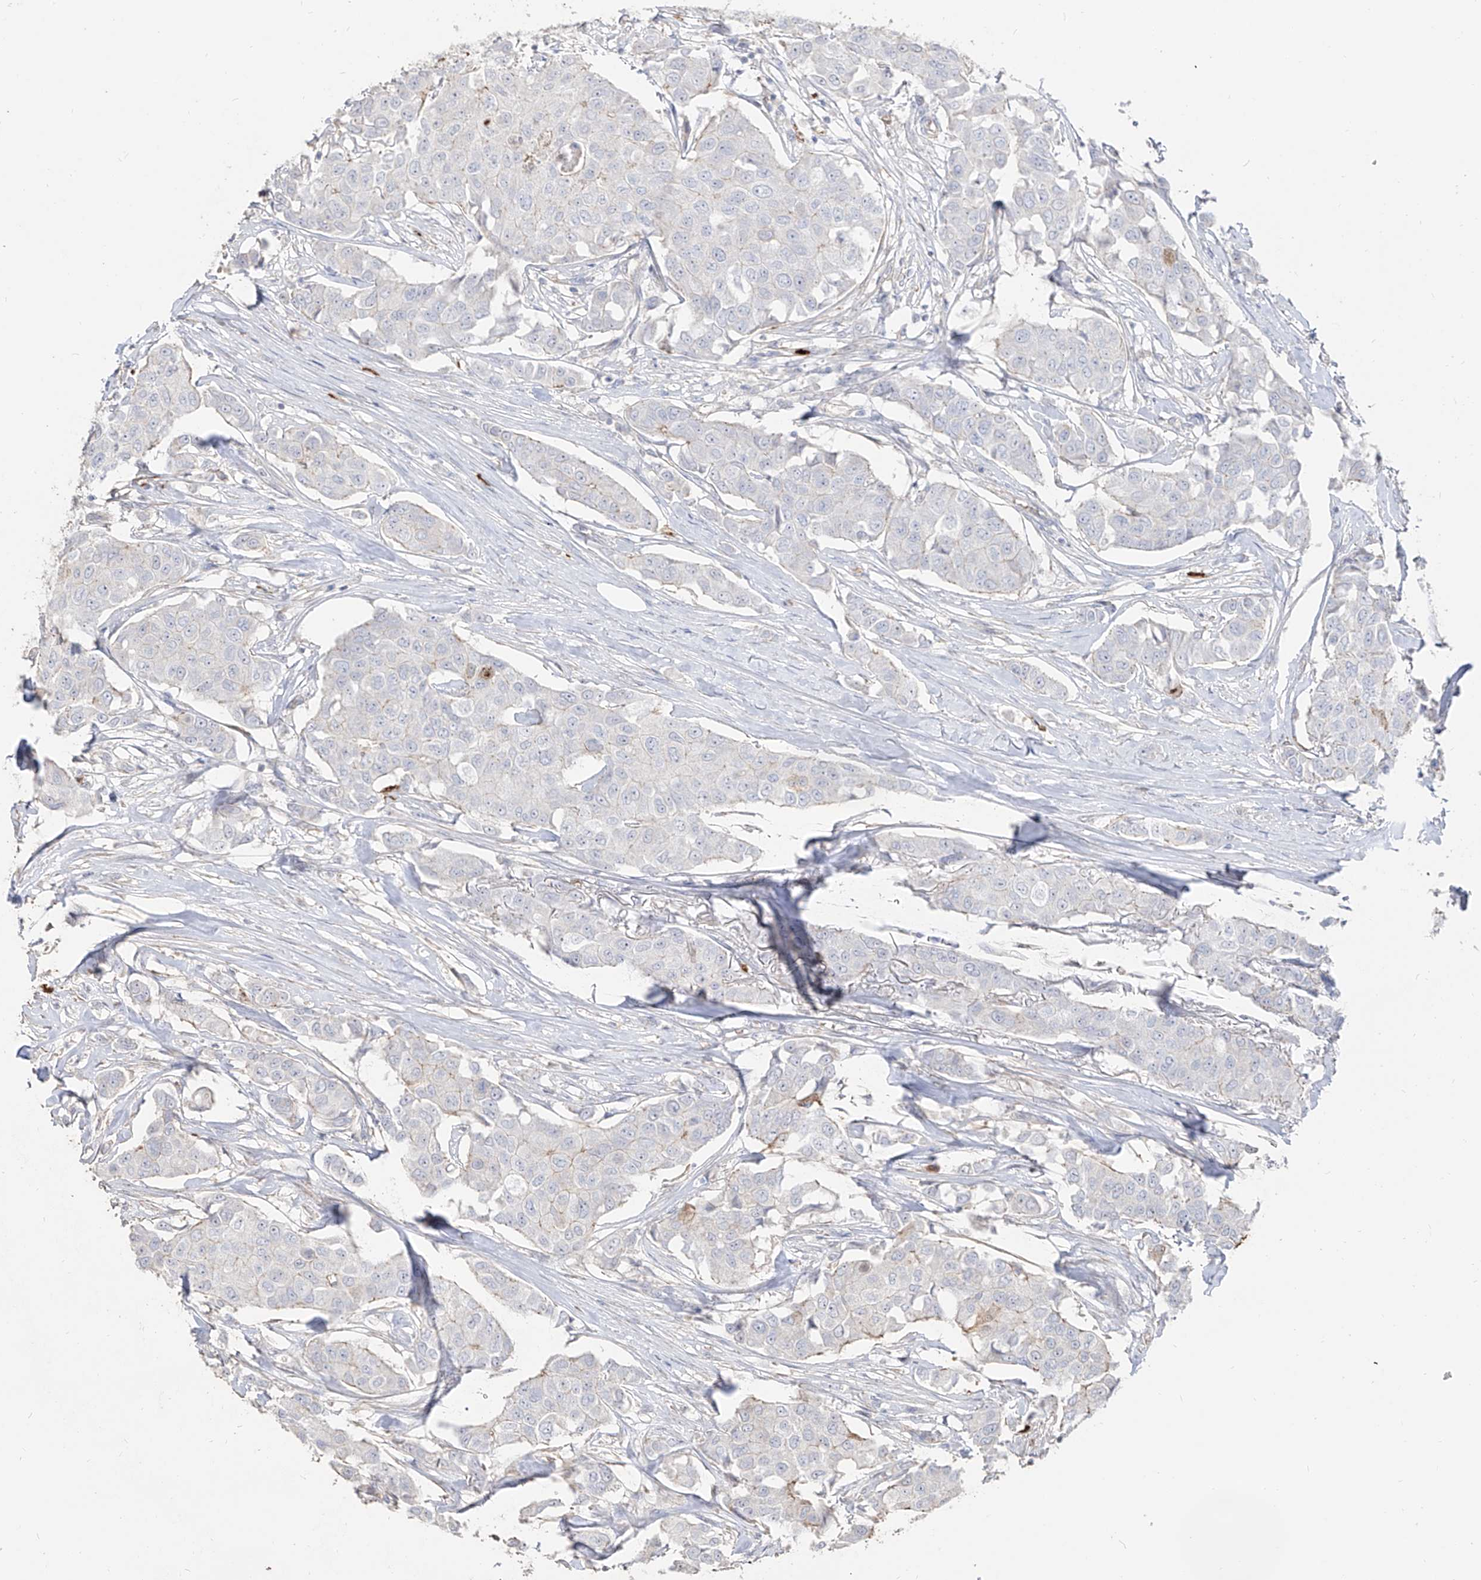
{"staining": {"intensity": "weak", "quantity": "<25%", "location": "cytoplasmic/membranous"}, "tissue": "breast cancer", "cell_type": "Tumor cells", "image_type": "cancer", "snomed": [{"axis": "morphology", "description": "Duct carcinoma"}, {"axis": "topography", "description": "Breast"}], "caption": "Human intraductal carcinoma (breast) stained for a protein using IHC demonstrates no staining in tumor cells.", "gene": "ZNF227", "patient": {"sex": "female", "age": 80}}